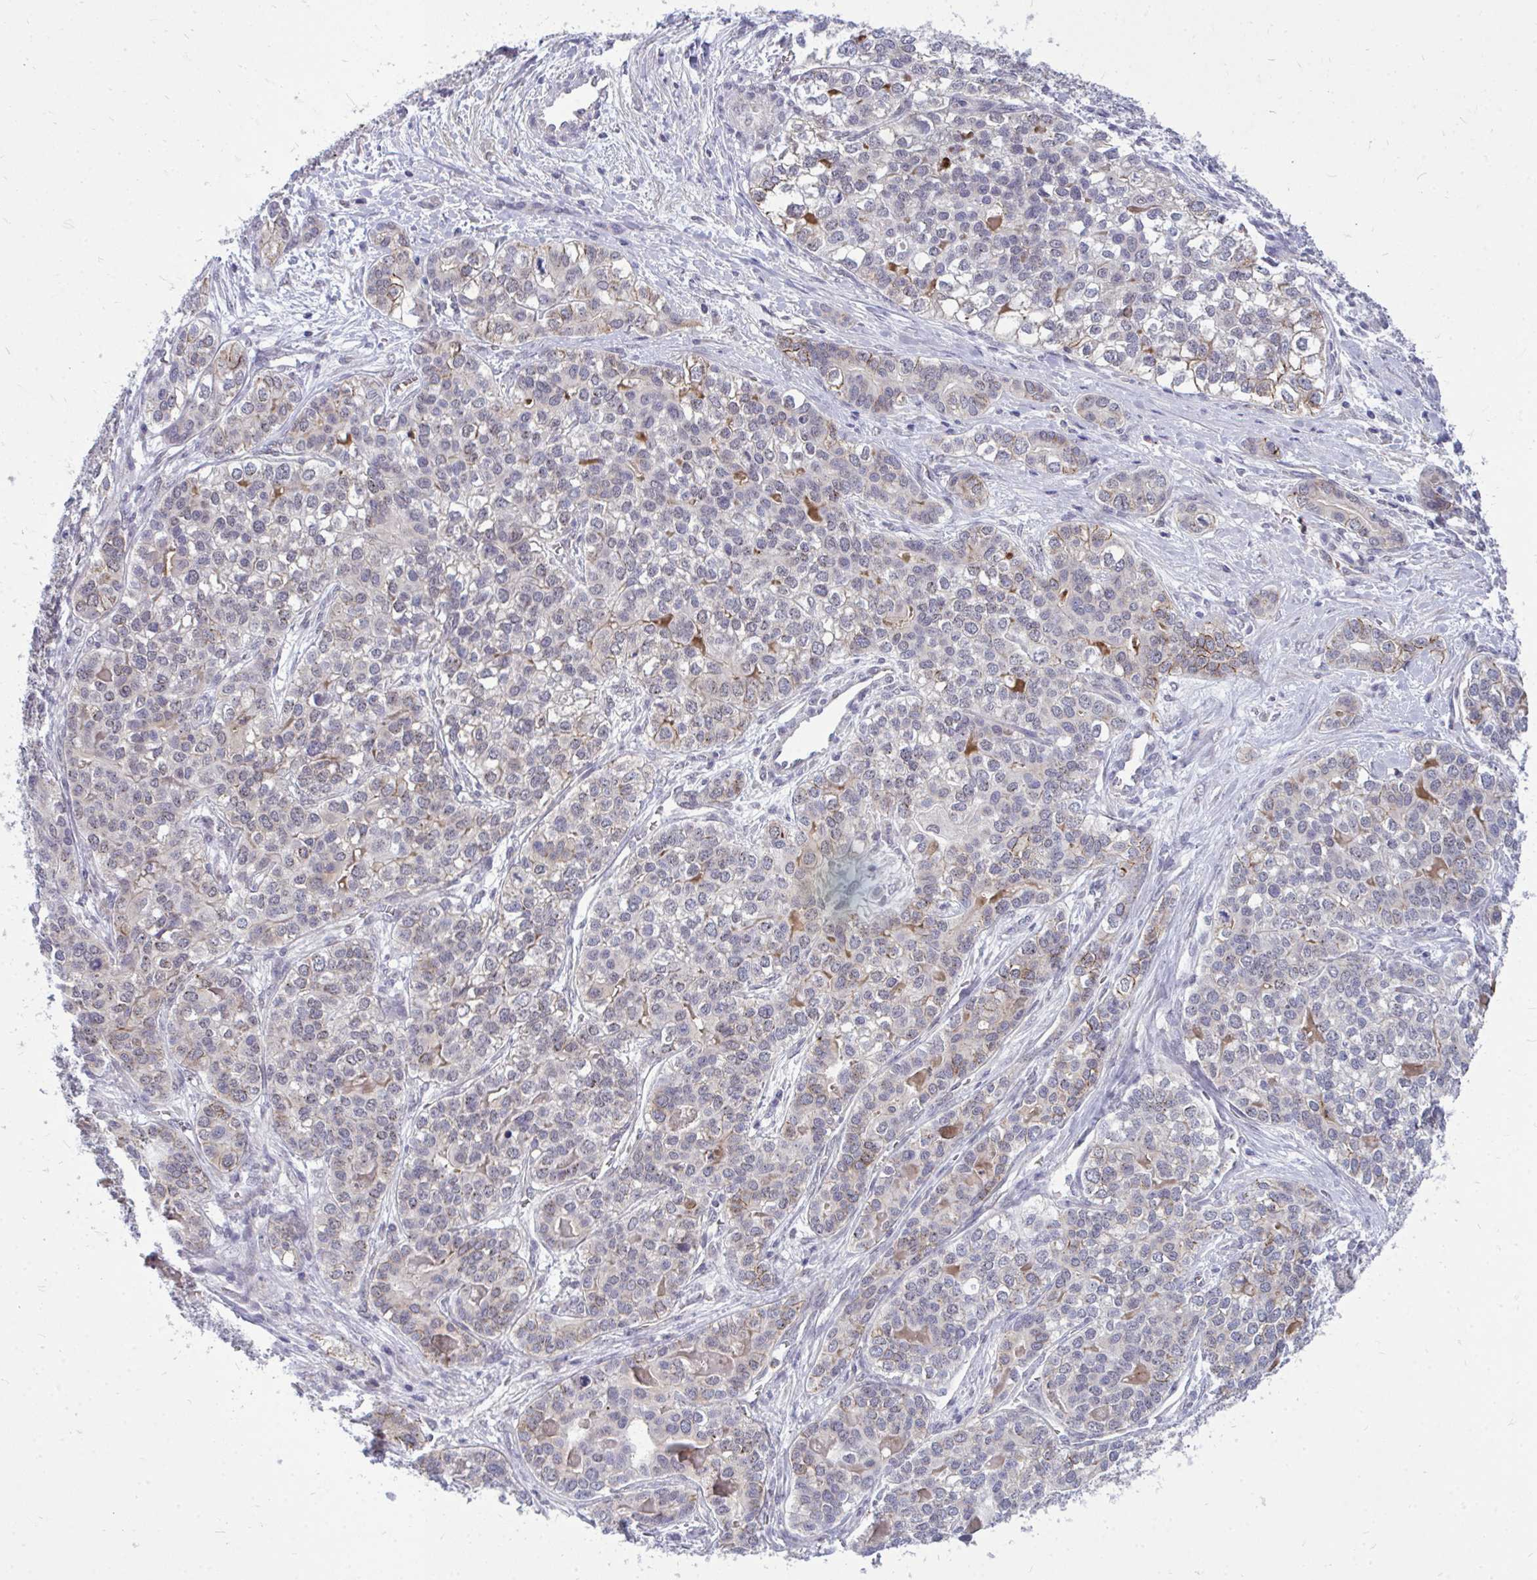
{"staining": {"intensity": "weak", "quantity": "<25%", "location": "cytoplasmic/membranous"}, "tissue": "liver cancer", "cell_type": "Tumor cells", "image_type": "cancer", "snomed": [{"axis": "morphology", "description": "Cholangiocarcinoma"}, {"axis": "topography", "description": "Liver"}], "caption": "IHC image of human cholangiocarcinoma (liver) stained for a protein (brown), which exhibits no staining in tumor cells. Brightfield microscopy of immunohistochemistry stained with DAB (brown) and hematoxylin (blue), captured at high magnification.", "gene": "ACSL5", "patient": {"sex": "male", "age": 56}}